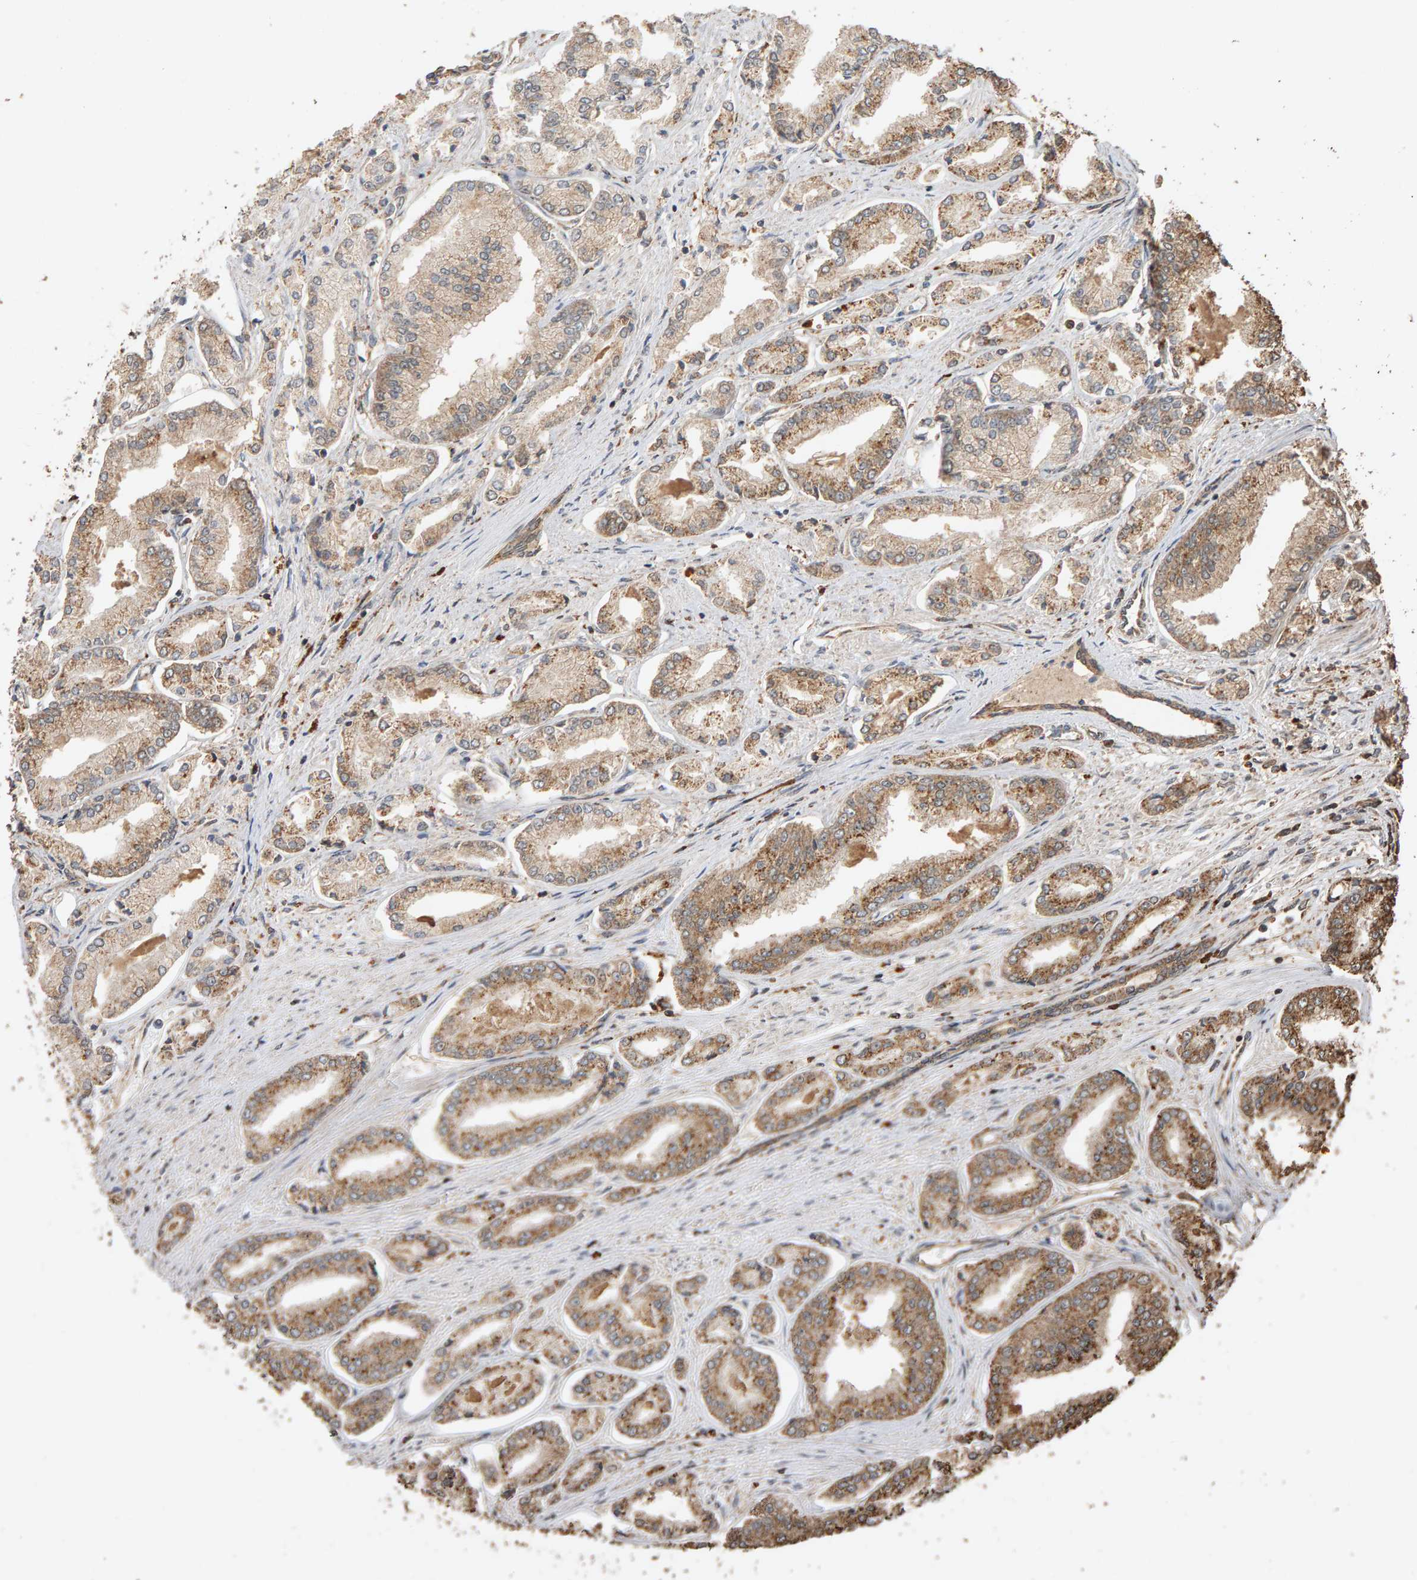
{"staining": {"intensity": "moderate", "quantity": ">75%", "location": "cytoplasmic/membranous"}, "tissue": "prostate cancer", "cell_type": "Tumor cells", "image_type": "cancer", "snomed": [{"axis": "morphology", "description": "Adenocarcinoma, Low grade"}, {"axis": "topography", "description": "Prostate"}], "caption": "Prostate adenocarcinoma (low-grade) stained with a protein marker reveals moderate staining in tumor cells.", "gene": "GSTK1", "patient": {"sex": "male", "age": 52}}